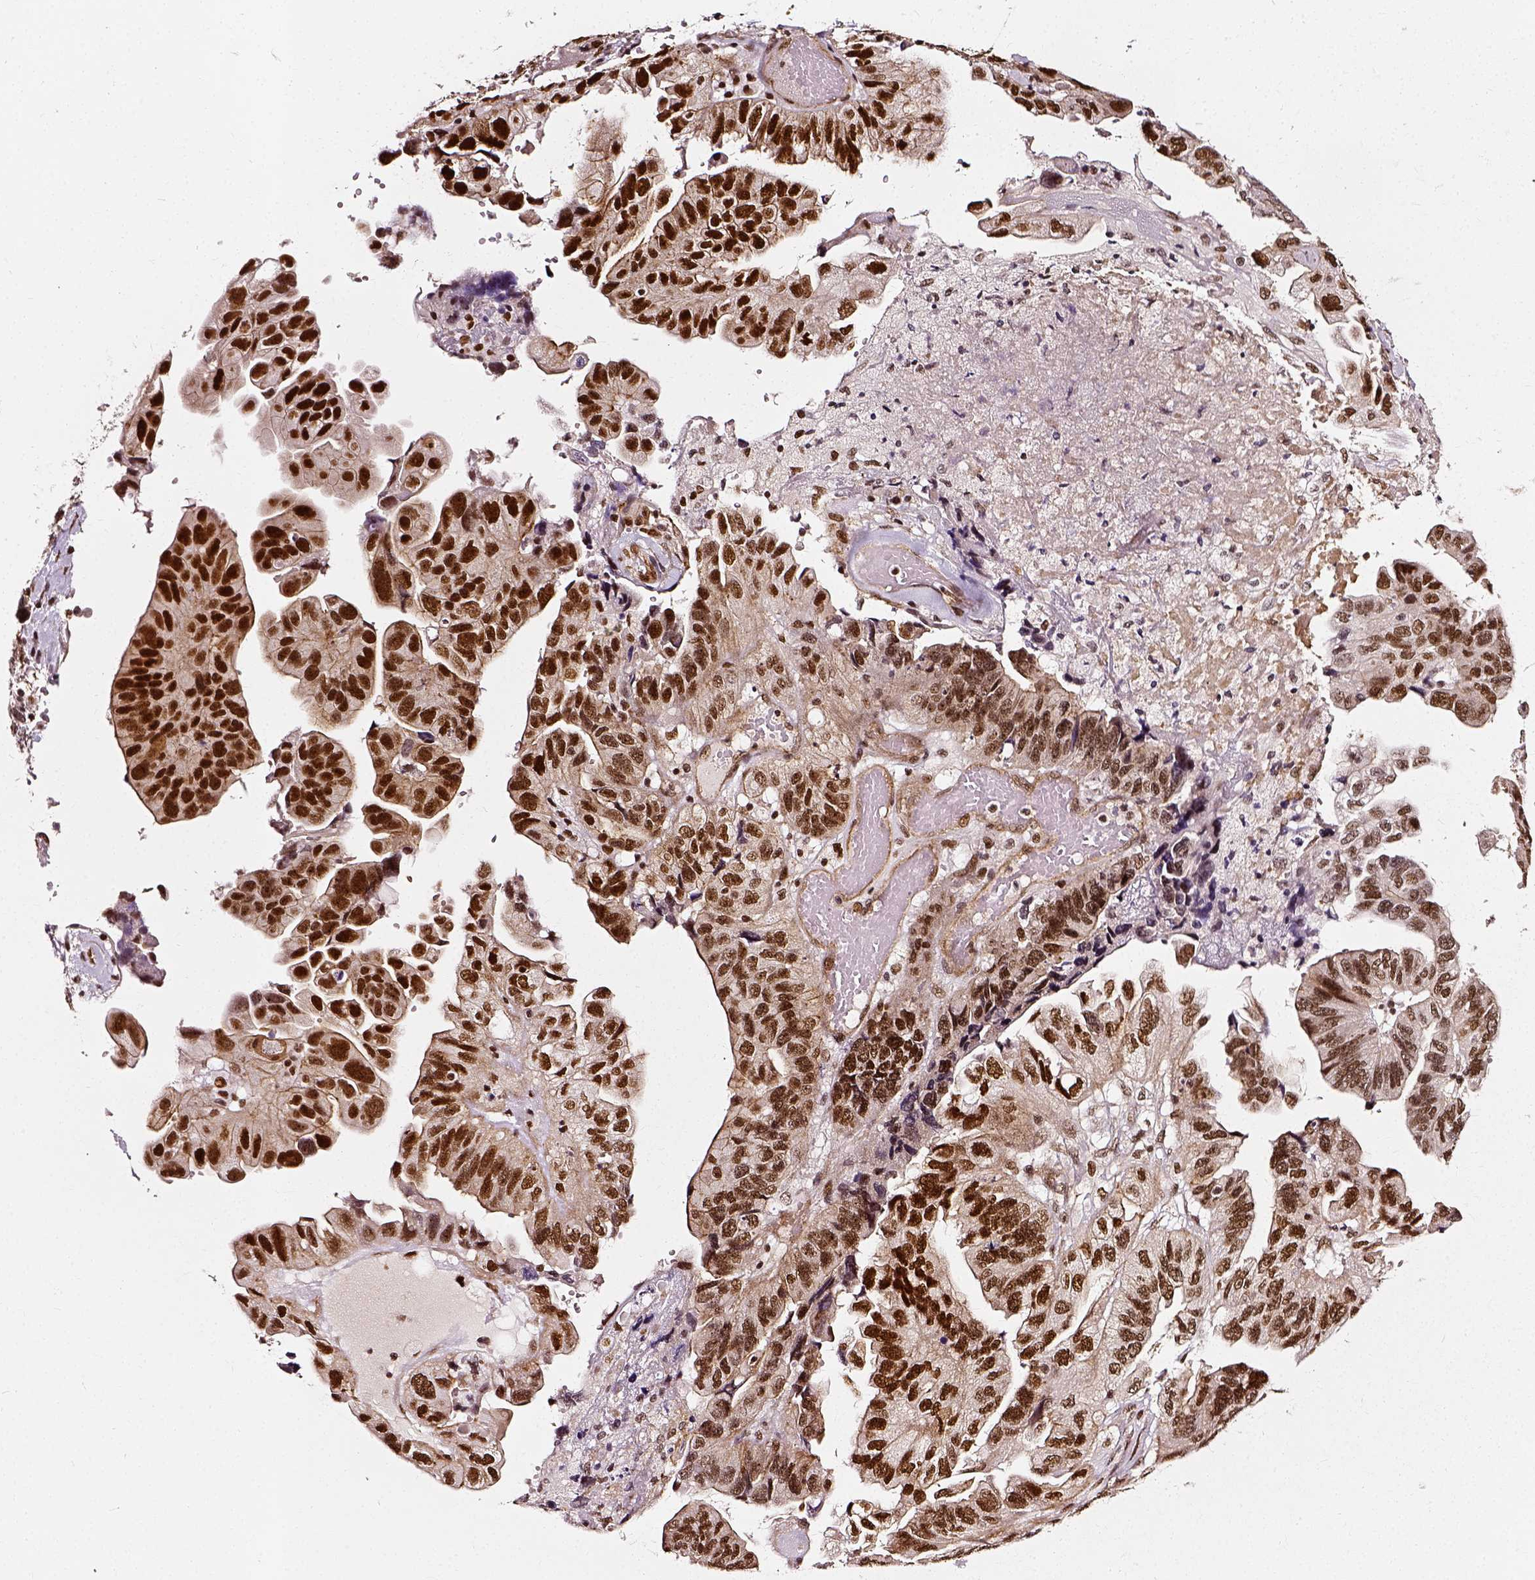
{"staining": {"intensity": "moderate", "quantity": ">75%", "location": "nuclear"}, "tissue": "ovarian cancer", "cell_type": "Tumor cells", "image_type": "cancer", "snomed": [{"axis": "morphology", "description": "Cystadenocarcinoma, serous, NOS"}, {"axis": "topography", "description": "Ovary"}], "caption": "Protein expression analysis of human serous cystadenocarcinoma (ovarian) reveals moderate nuclear positivity in about >75% of tumor cells. (IHC, brightfield microscopy, high magnification).", "gene": "NACC1", "patient": {"sex": "female", "age": 79}}